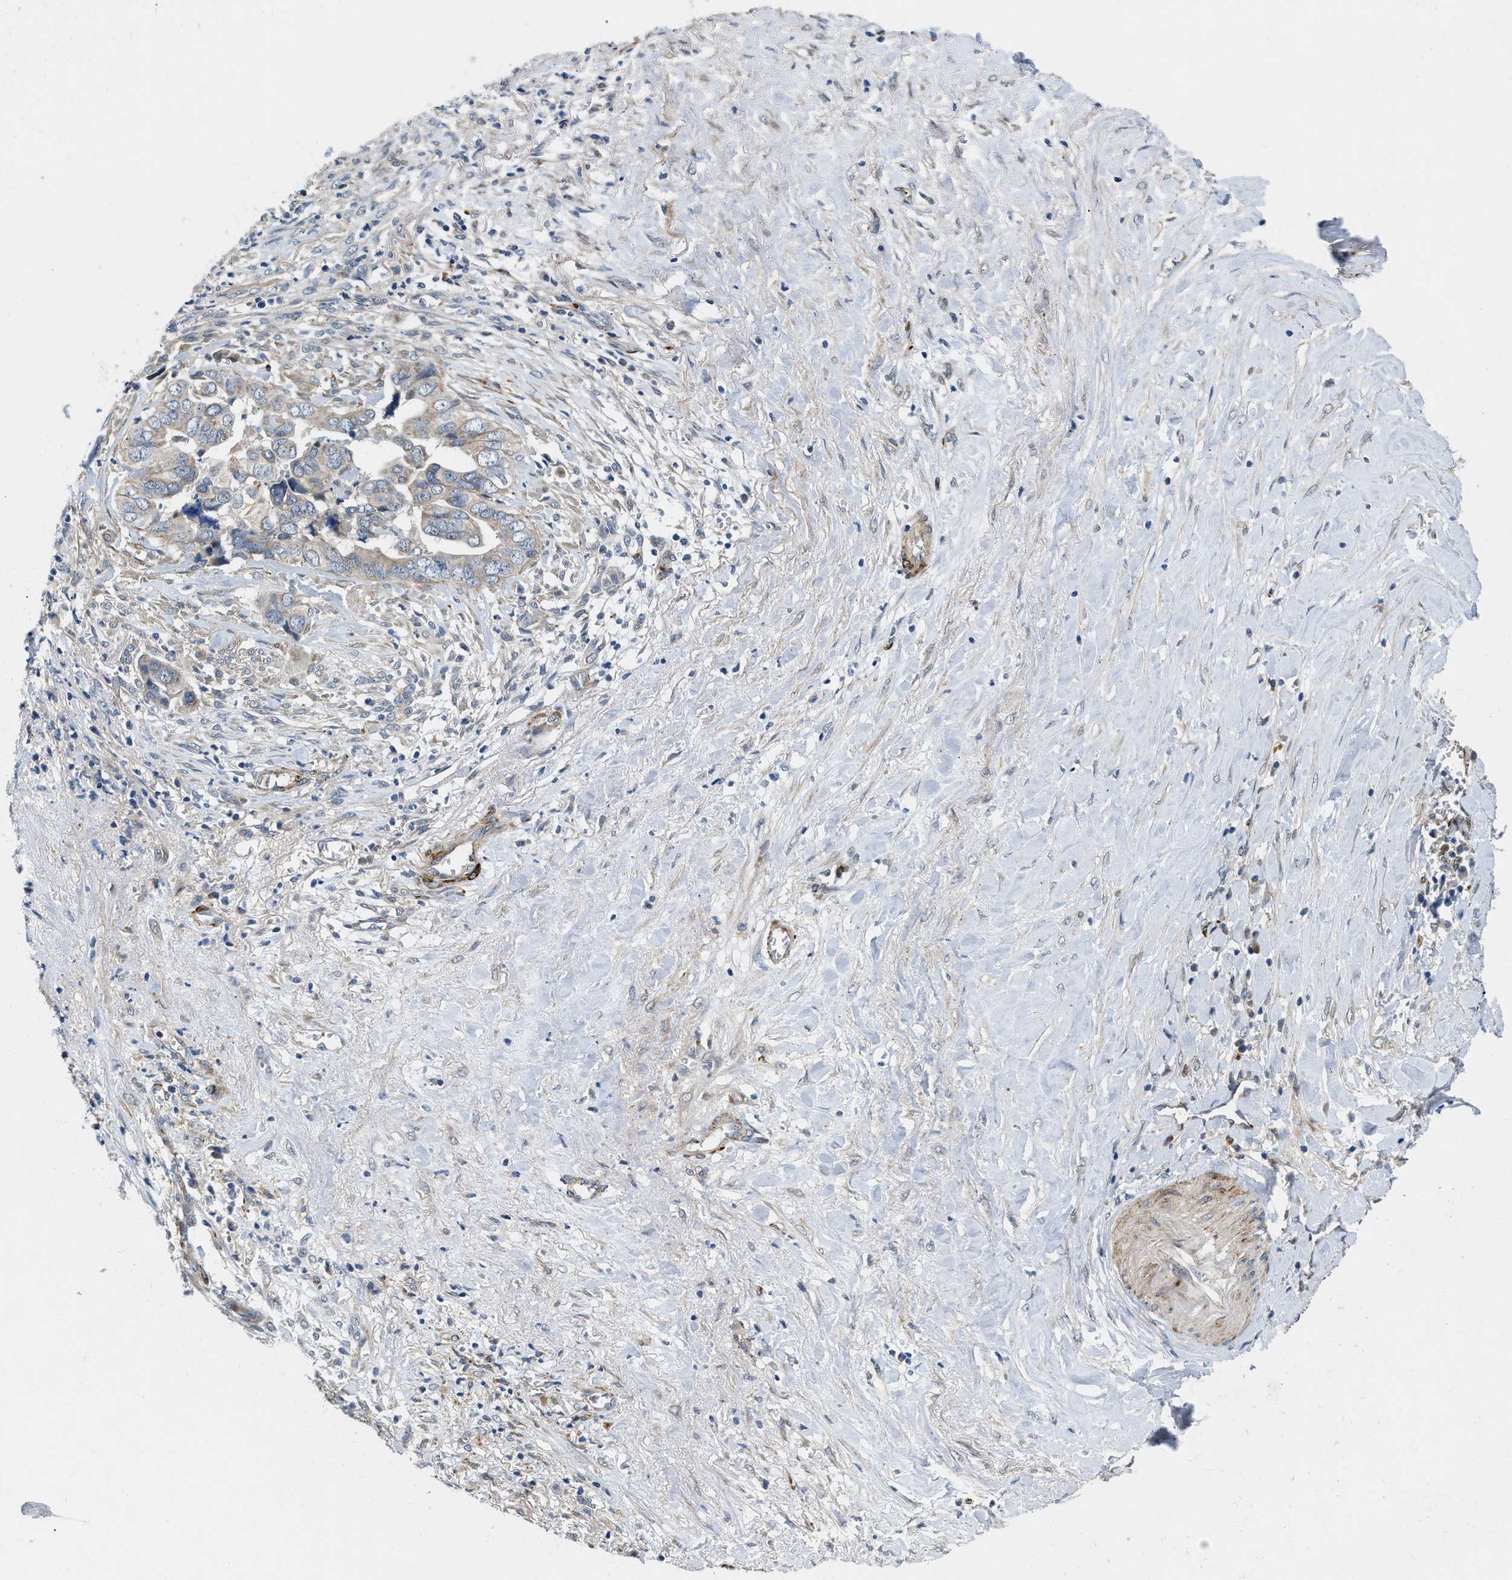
{"staining": {"intensity": "weak", "quantity": "<25%", "location": "cytoplasmic/membranous"}, "tissue": "liver cancer", "cell_type": "Tumor cells", "image_type": "cancer", "snomed": [{"axis": "morphology", "description": "Cholangiocarcinoma"}, {"axis": "topography", "description": "Liver"}], "caption": "This is an immunohistochemistry histopathology image of human liver cholangiocarcinoma. There is no expression in tumor cells.", "gene": "ZNF599", "patient": {"sex": "female", "age": 79}}